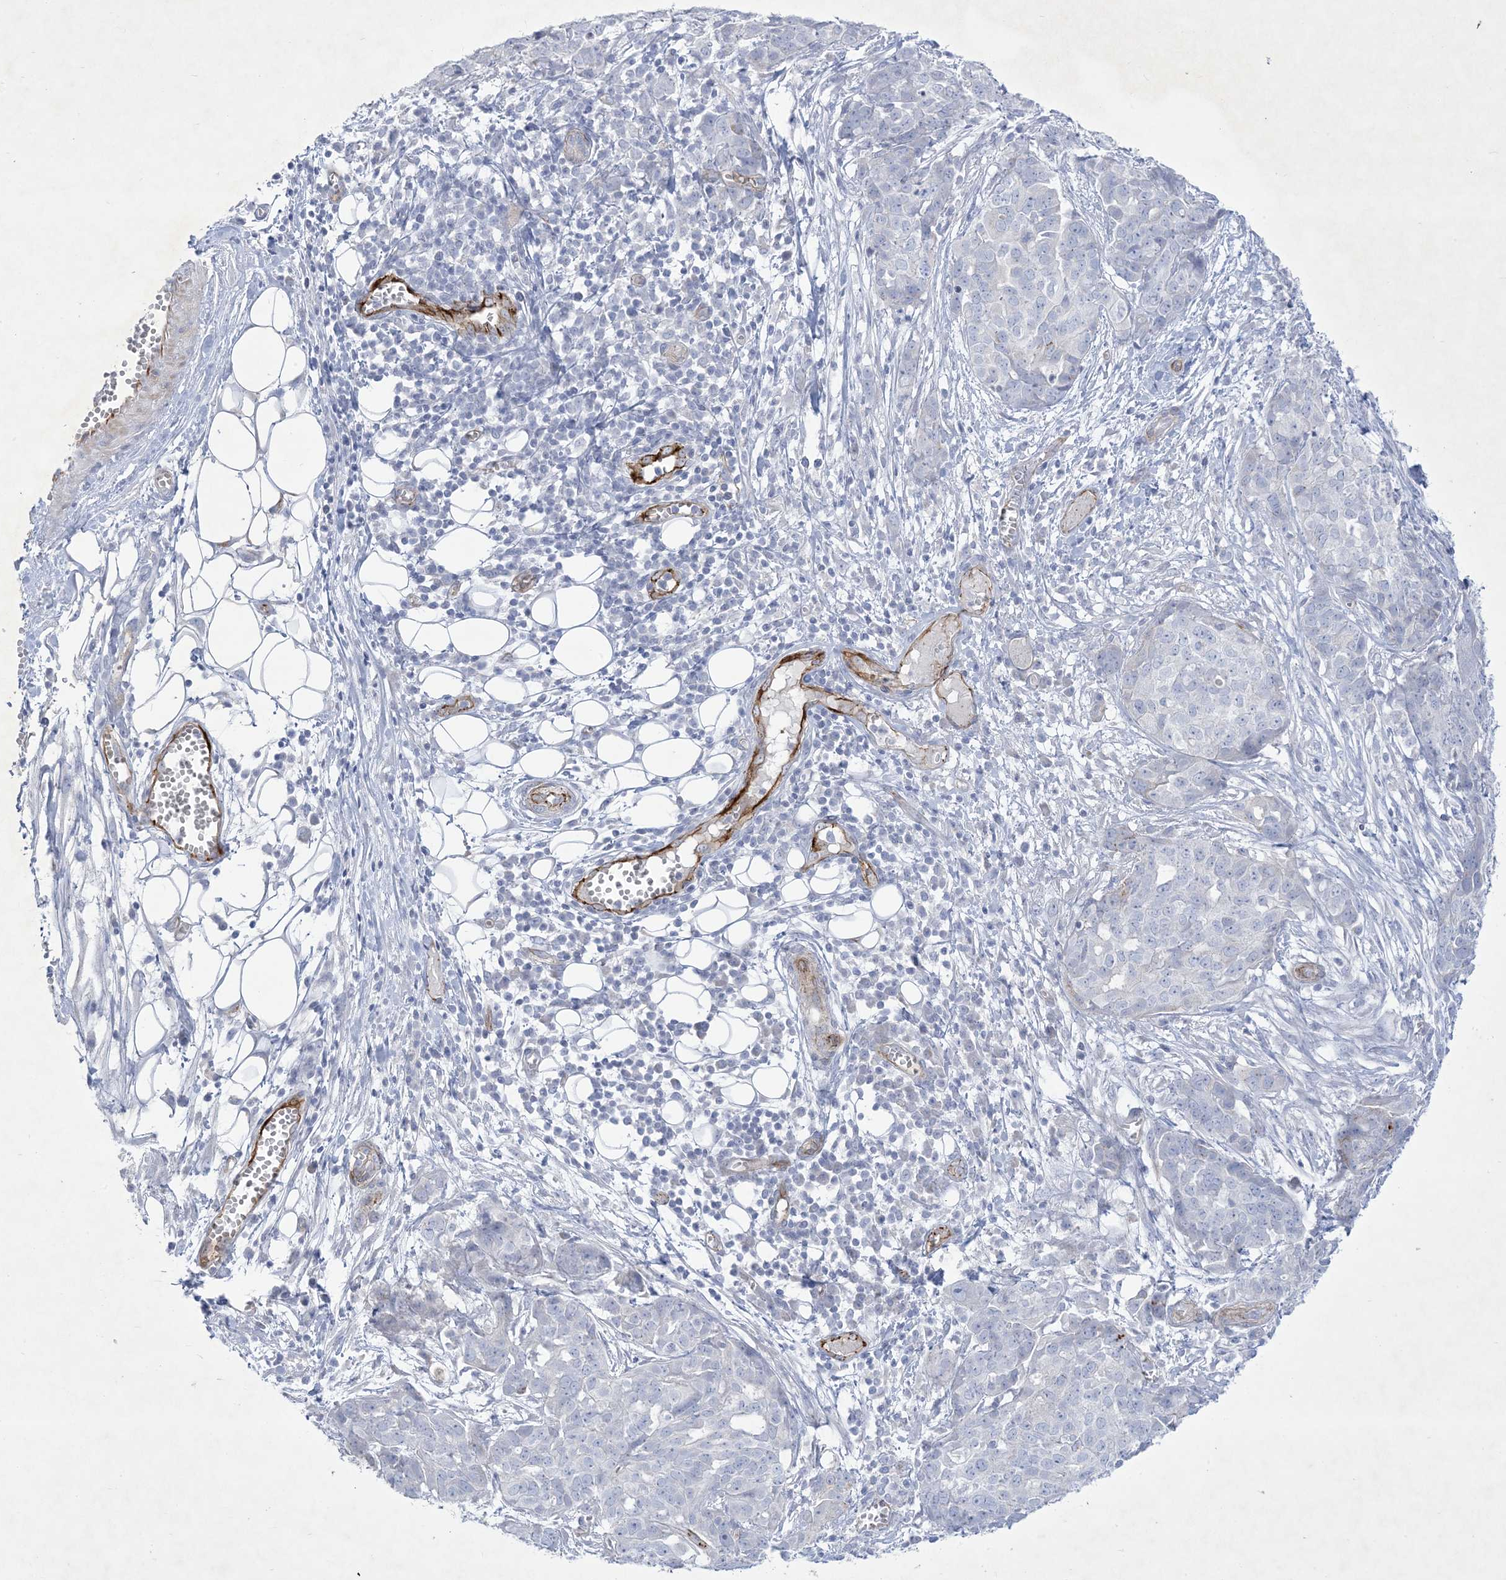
{"staining": {"intensity": "negative", "quantity": "none", "location": "none"}, "tissue": "ovarian cancer", "cell_type": "Tumor cells", "image_type": "cancer", "snomed": [{"axis": "morphology", "description": "Cystadenocarcinoma, serous, NOS"}, {"axis": "topography", "description": "Soft tissue"}, {"axis": "topography", "description": "Ovary"}], "caption": "A micrograph of ovarian cancer stained for a protein shows no brown staining in tumor cells.", "gene": "B3GNT7", "patient": {"sex": "female", "age": 57}}